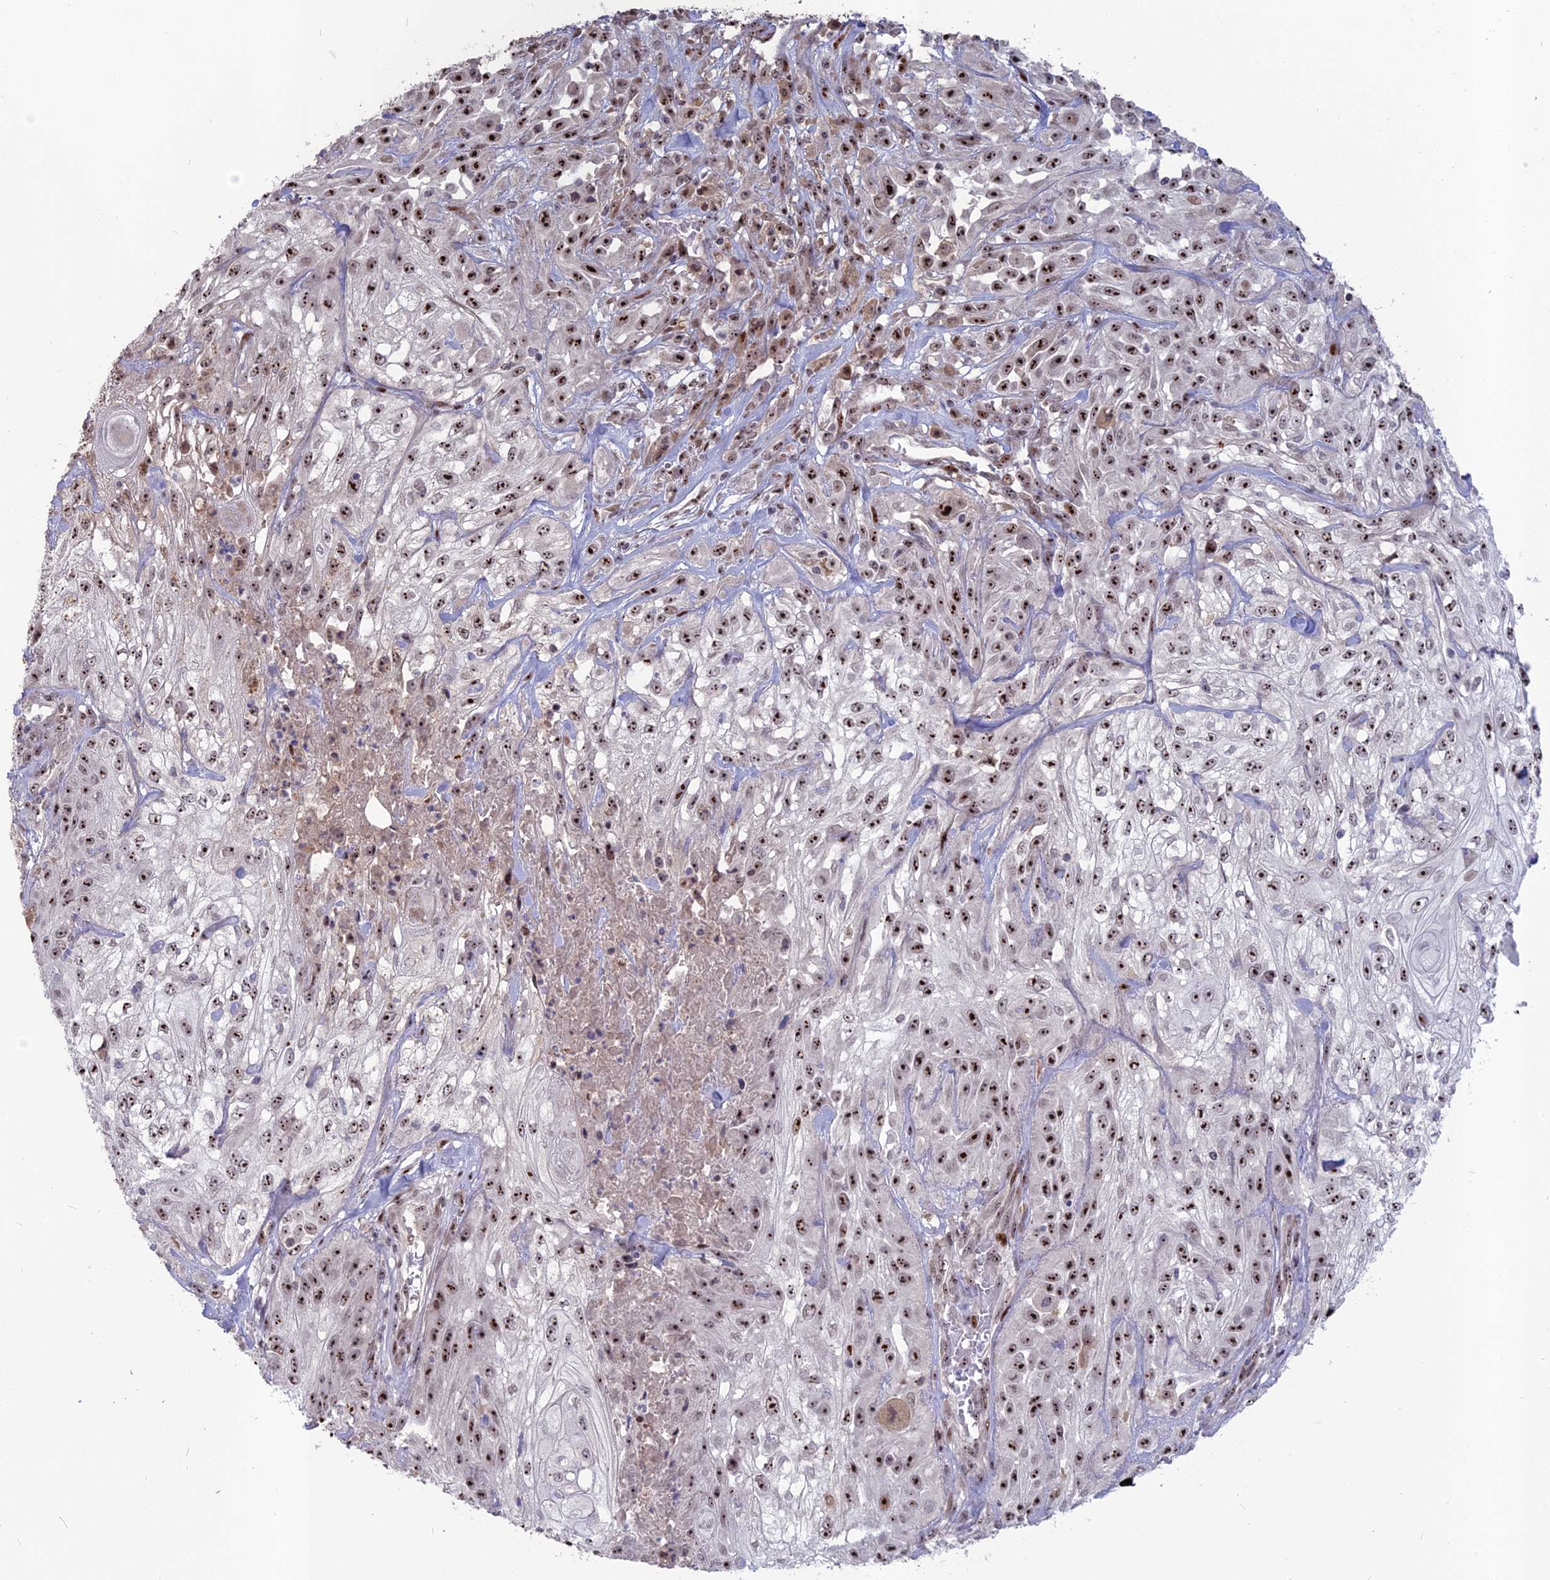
{"staining": {"intensity": "strong", "quantity": ">75%", "location": "nuclear"}, "tissue": "skin cancer", "cell_type": "Tumor cells", "image_type": "cancer", "snomed": [{"axis": "morphology", "description": "Squamous cell carcinoma, NOS"}, {"axis": "morphology", "description": "Squamous cell carcinoma, metastatic, NOS"}, {"axis": "topography", "description": "Skin"}, {"axis": "topography", "description": "Lymph node"}], "caption": "Immunohistochemistry (IHC) of squamous cell carcinoma (skin) shows high levels of strong nuclear positivity in approximately >75% of tumor cells.", "gene": "FAM131A", "patient": {"sex": "male", "age": 75}}